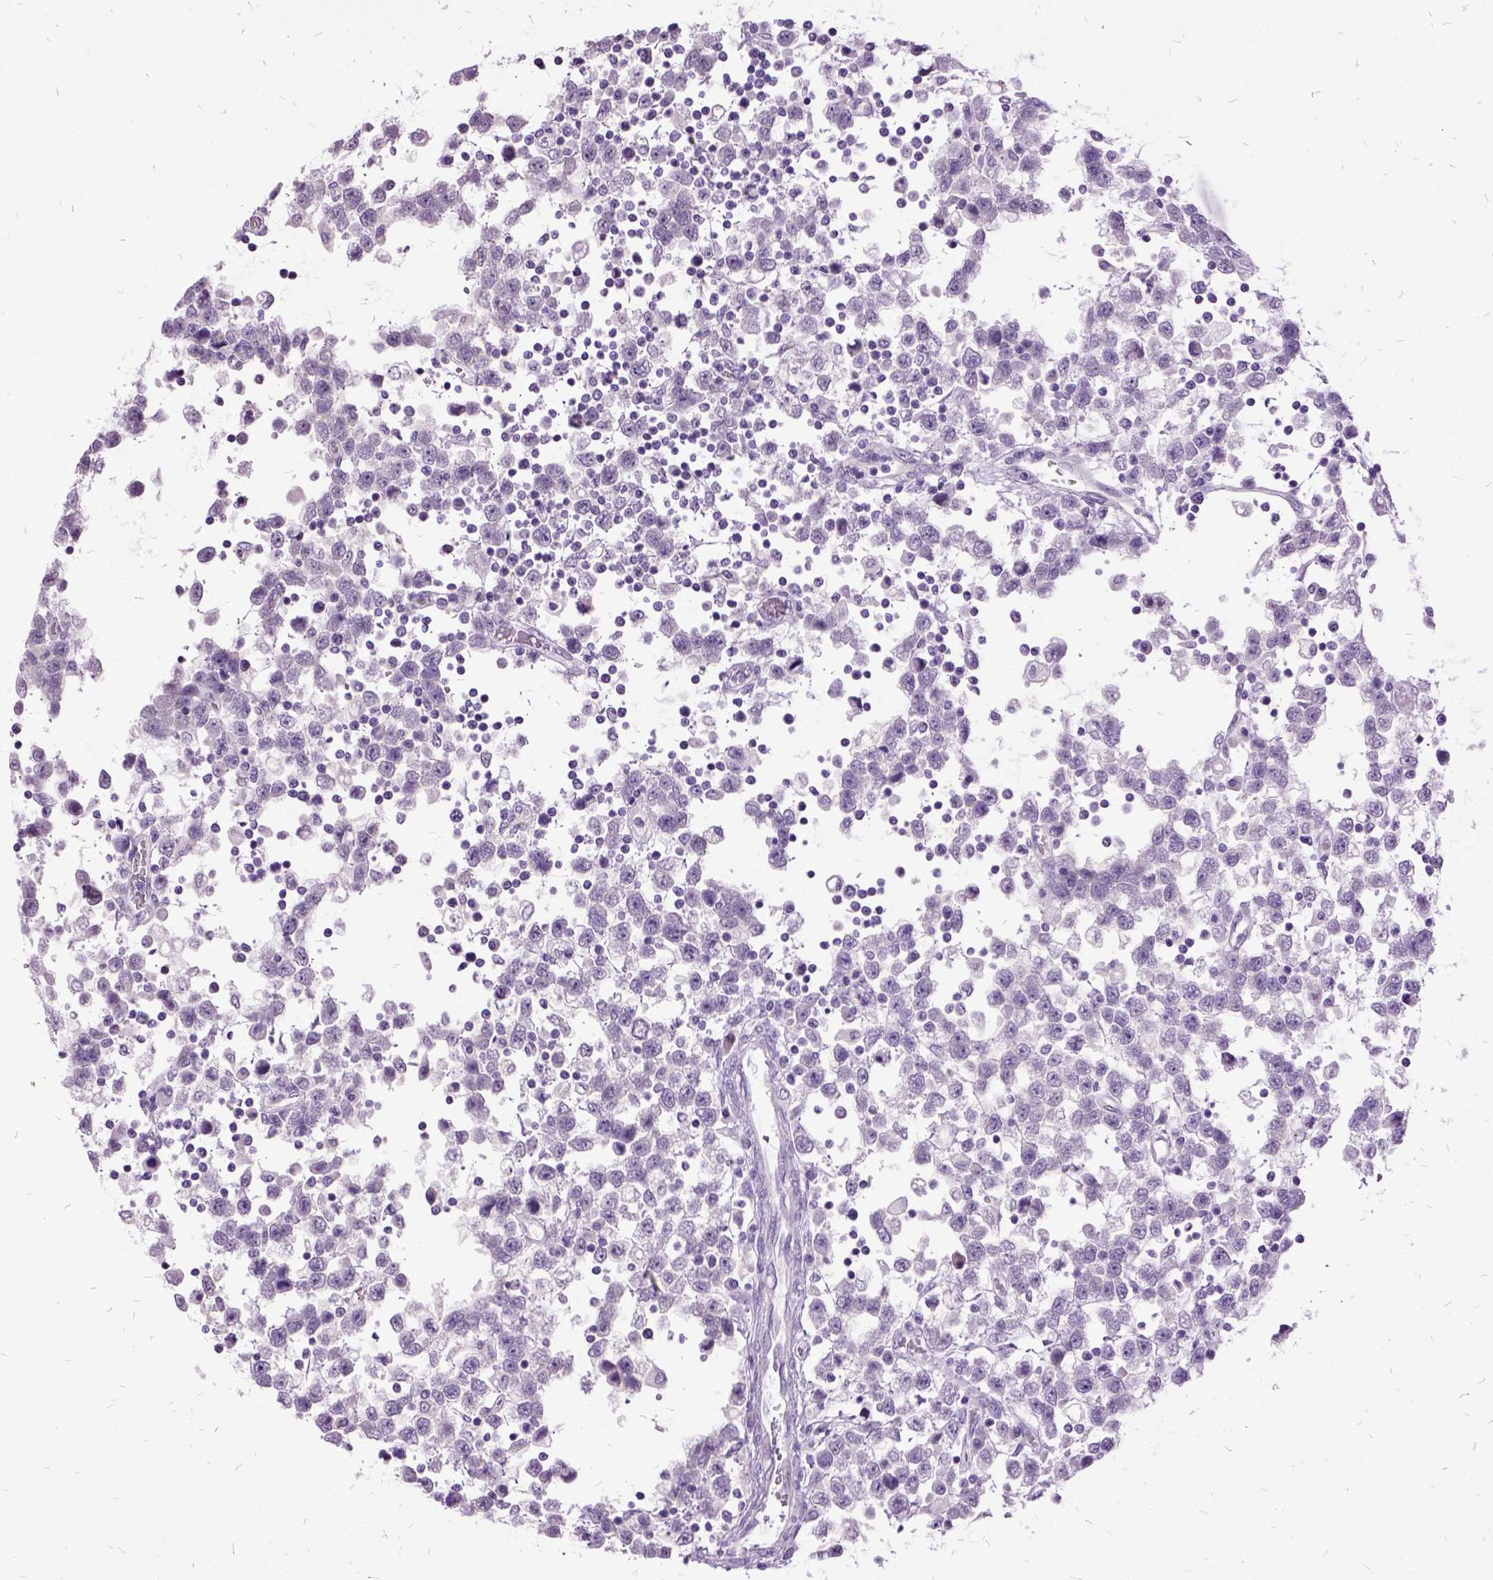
{"staining": {"intensity": "negative", "quantity": "none", "location": "none"}, "tissue": "testis cancer", "cell_type": "Tumor cells", "image_type": "cancer", "snomed": [{"axis": "morphology", "description": "Seminoma, NOS"}, {"axis": "topography", "description": "Testis"}], "caption": "High magnification brightfield microscopy of seminoma (testis) stained with DAB (3,3'-diaminobenzidine) (brown) and counterstained with hematoxylin (blue): tumor cells show no significant expression.", "gene": "MME", "patient": {"sex": "male", "age": 34}}